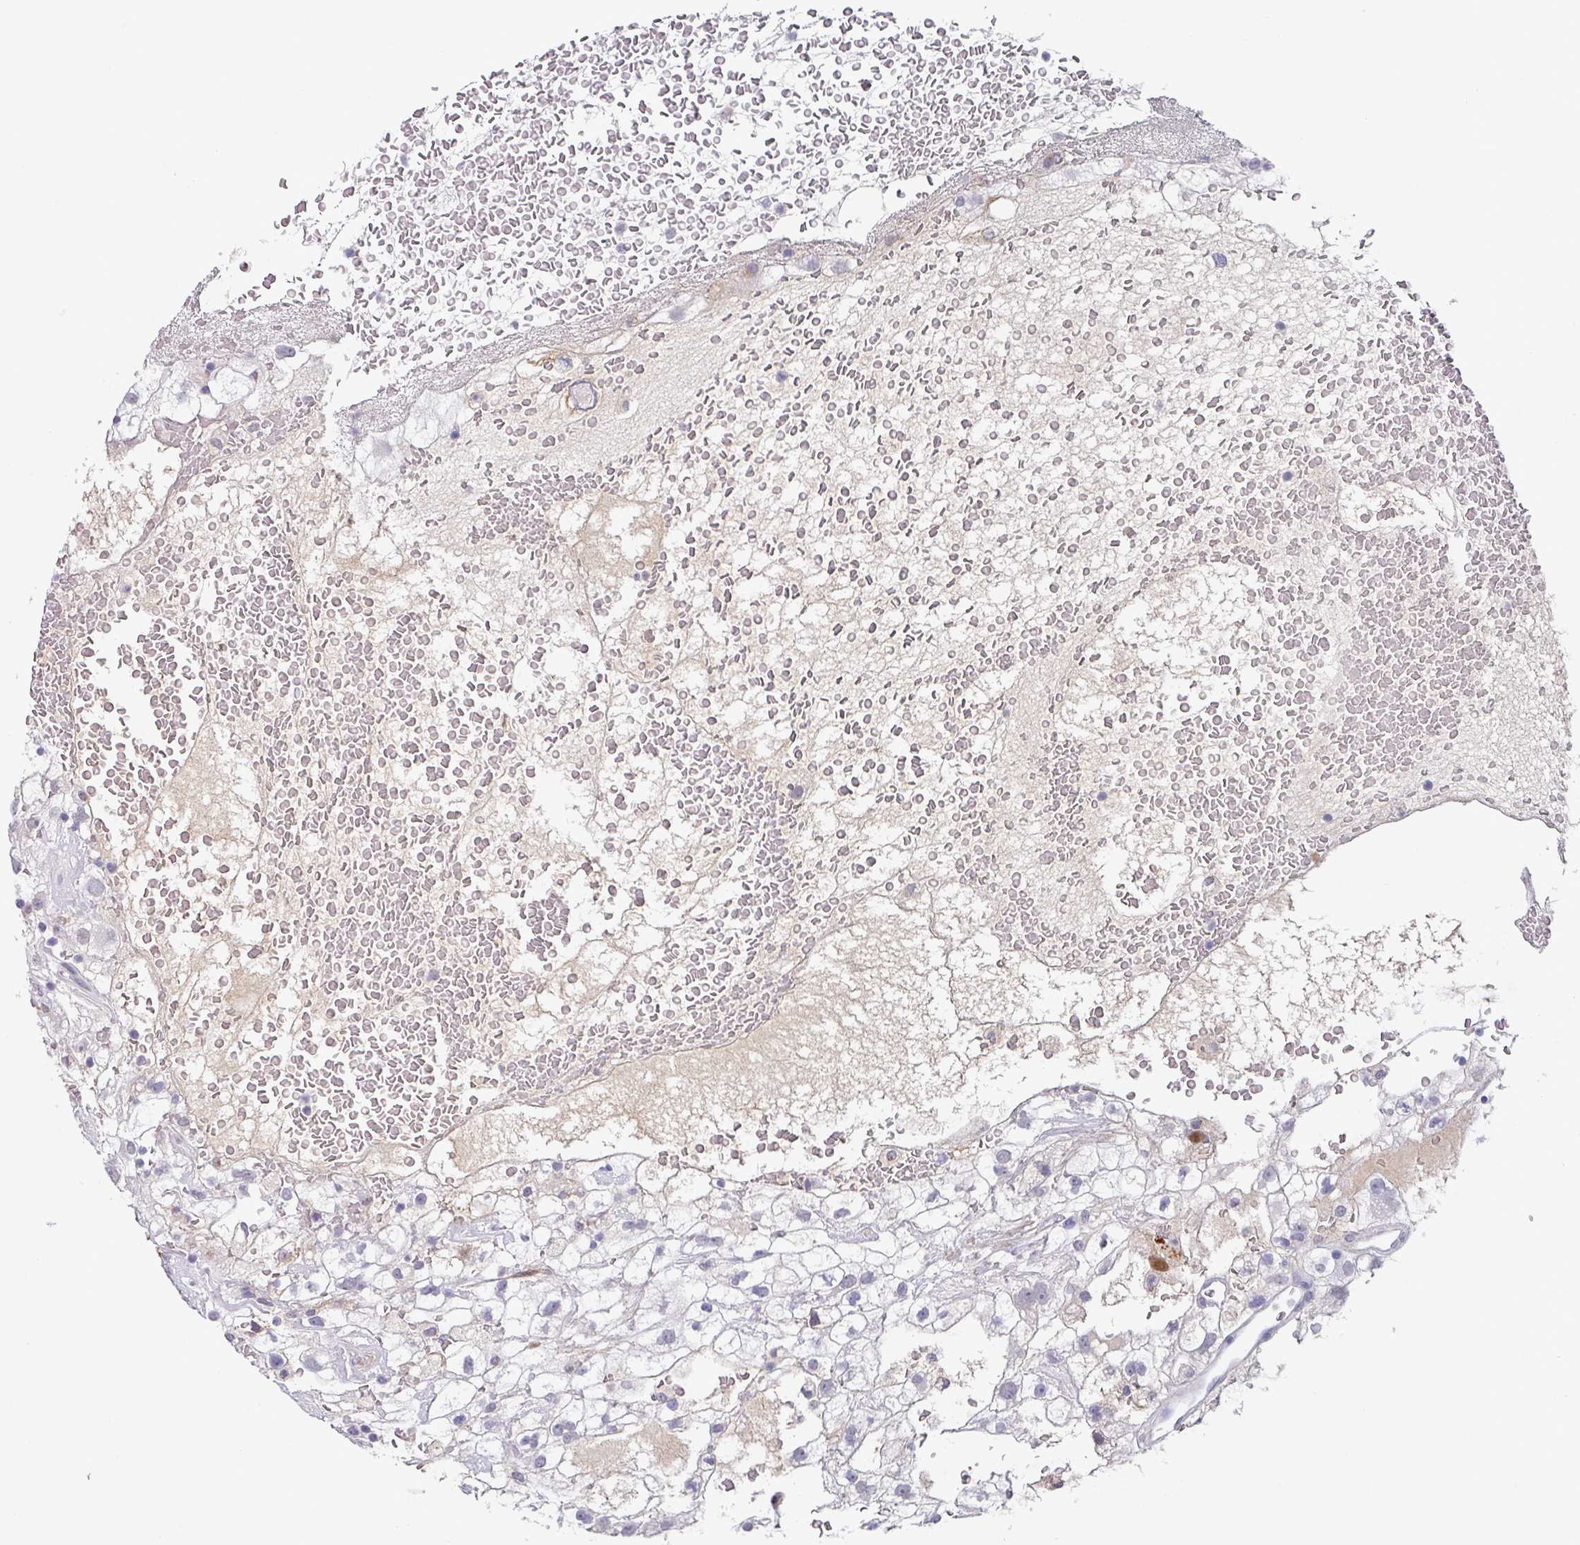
{"staining": {"intensity": "negative", "quantity": "none", "location": "none"}, "tissue": "renal cancer", "cell_type": "Tumor cells", "image_type": "cancer", "snomed": [{"axis": "morphology", "description": "Adenocarcinoma, NOS"}, {"axis": "topography", "description": "Kidney"}], "caption": "Immunohistochemistry (IHC) micrograph of neoplastic tissue: renal adenocarcinoma stained with DAB shows no significant protein positivity in tumor cells. (DAB (3,3'-diaminobenzidine) IHC, high magnification).", "gene": "C1QB", "patient": {"sex": "male", "age": 59}}